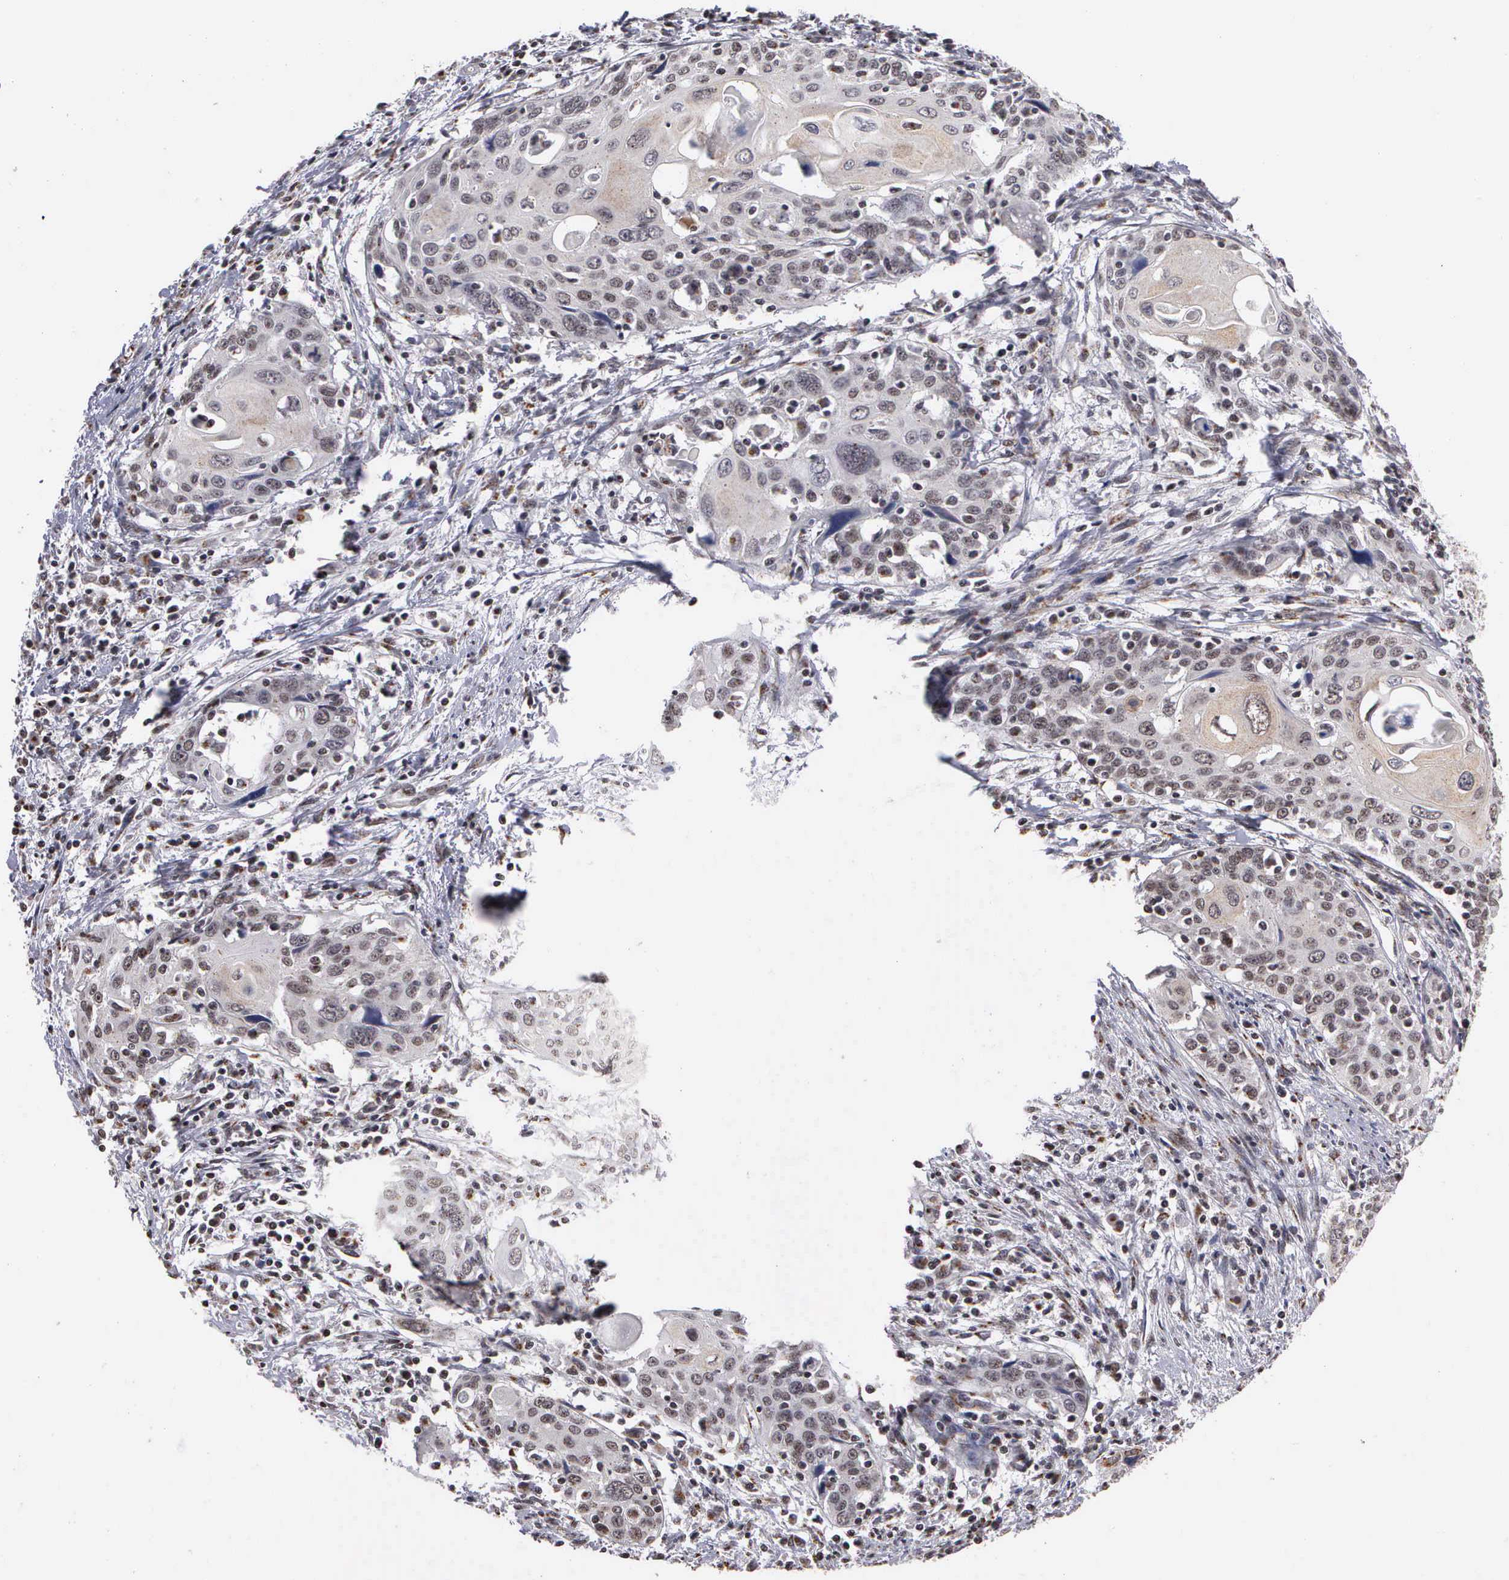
{"staining": {"intensity": "weak", "quantity": "25%-75%", "location": "cytoplasmic/membranous,nuclear"}, "tissue": "cervical cancer", "cell_type": "Tumor cells", "image_type": "cancer", "snomed": [{"axis": "morphology", "description": "Squamous cell carcinoma, NOS"}, {"axis": "topography", "description": "Cervix"}], "caption": "A micrograph showing weak cytoplasmic/membranous and nuclear staining in approximately 25%-75% of tumor cells in cervical cancer (squamous cell carcinoma), as visualized by brown immunohistochemical staining.", "gene": "GTF2A1", "patient": {"sex": "female", "age": 54}}